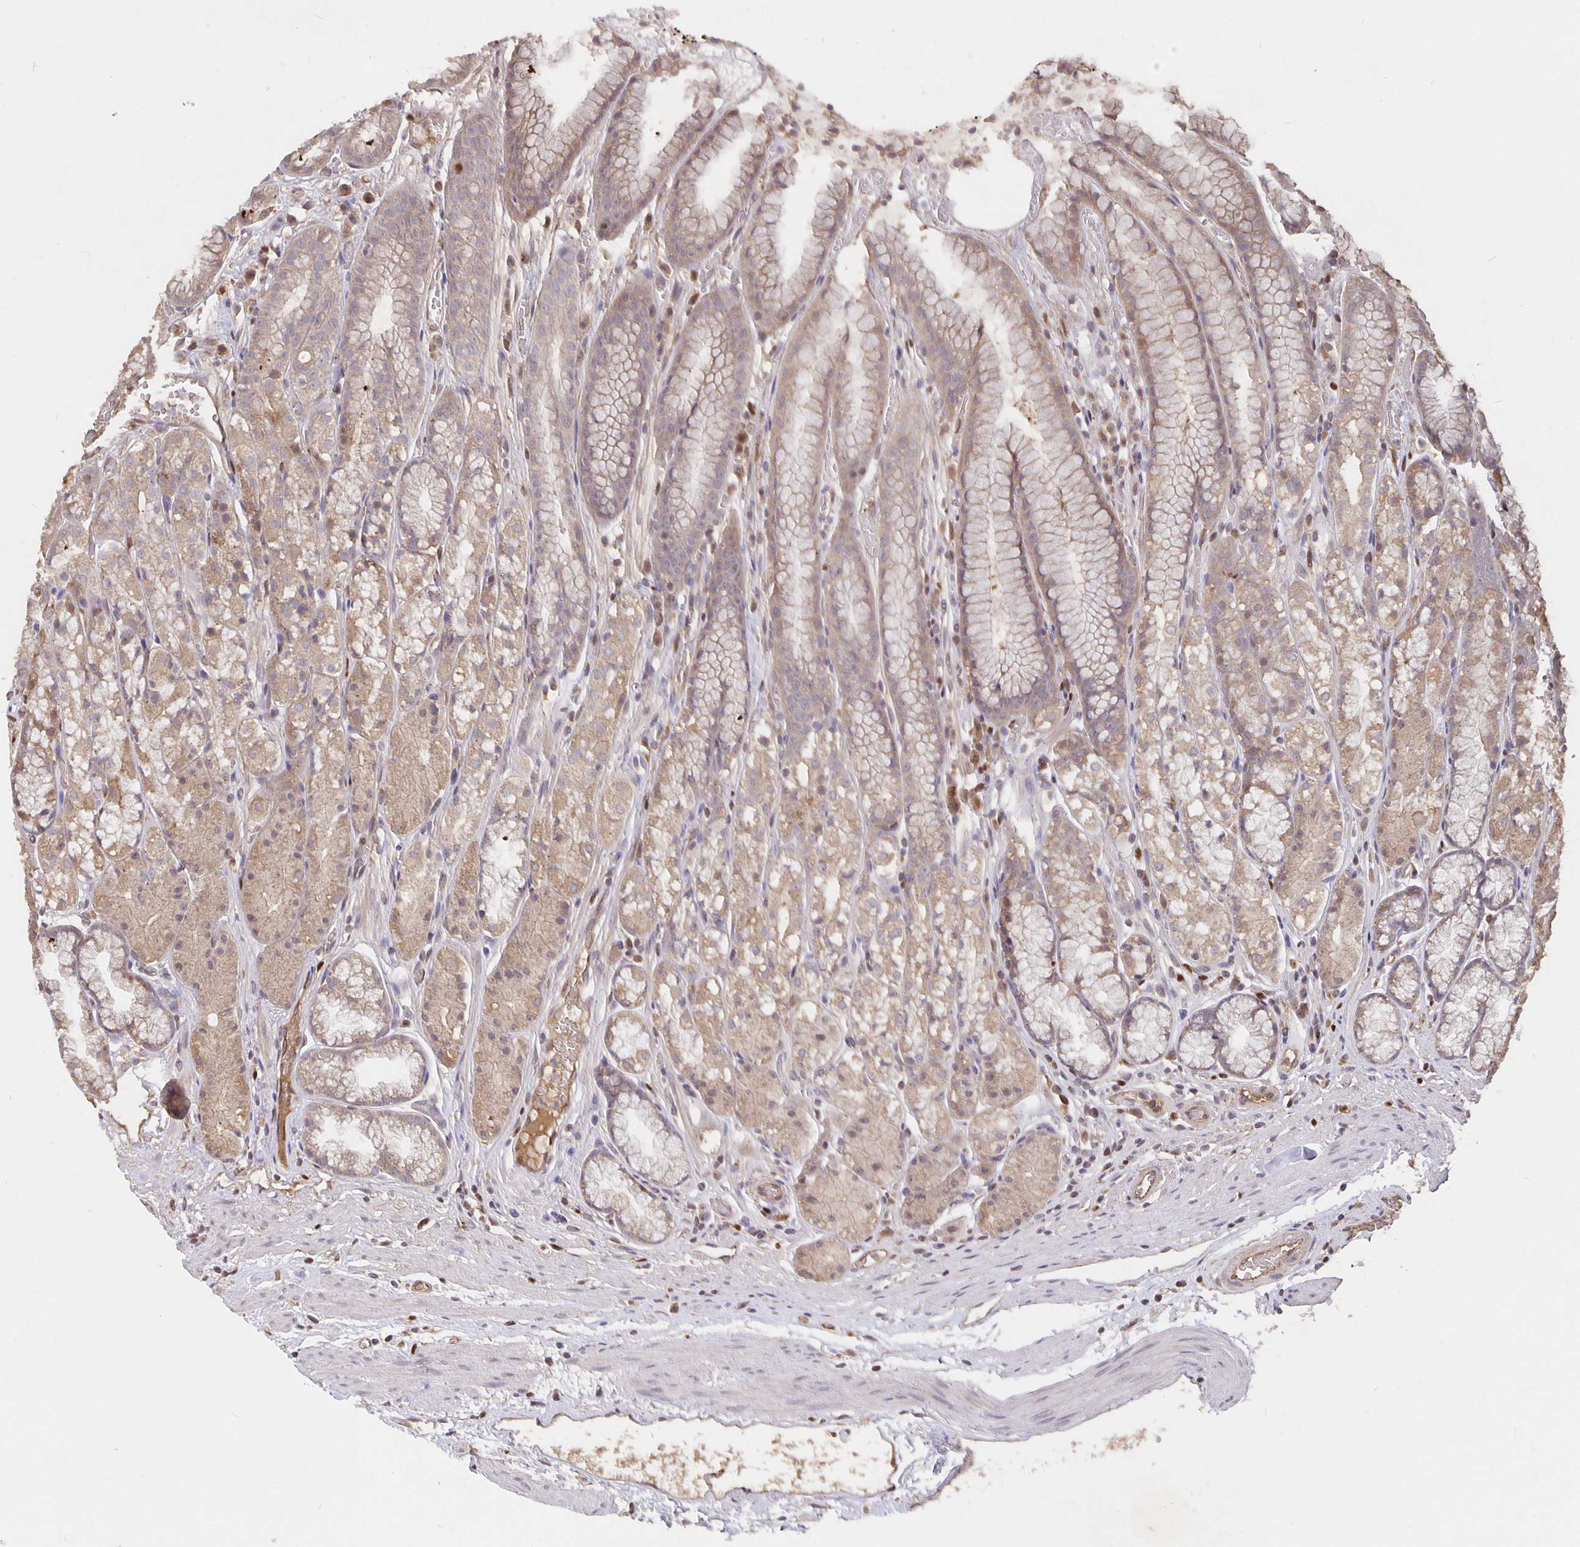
{"staining": {"intensity": "weak", "quantity": ">75%", "location": "cytoplasmic/membranous"}, "tissue": "stomach", "cell_type": "Glandular cells", "image_type": "normal", "snomed": [{"axis": "morphology", "description": "Normal tissue, NOS"}, {"axis": "topography", "description": "Smooth muscle"}, {"axis": "topography", "description": "Stomach"}], "caption": "High-magnification brightfield microscopy of unremarkable stomach stained with DAB (3,3'-diaminobenzidine) (brown) and counterstained with hematoxylin (blue). glandular cells exhibit weak cytoplasmic/membranous staining is appreciated in about>75% of cells. (DAB = brown stain, brightfield microscopy at high magnification).", "gene": "NOG", "patient": {"sex": "male", "age": 70}}